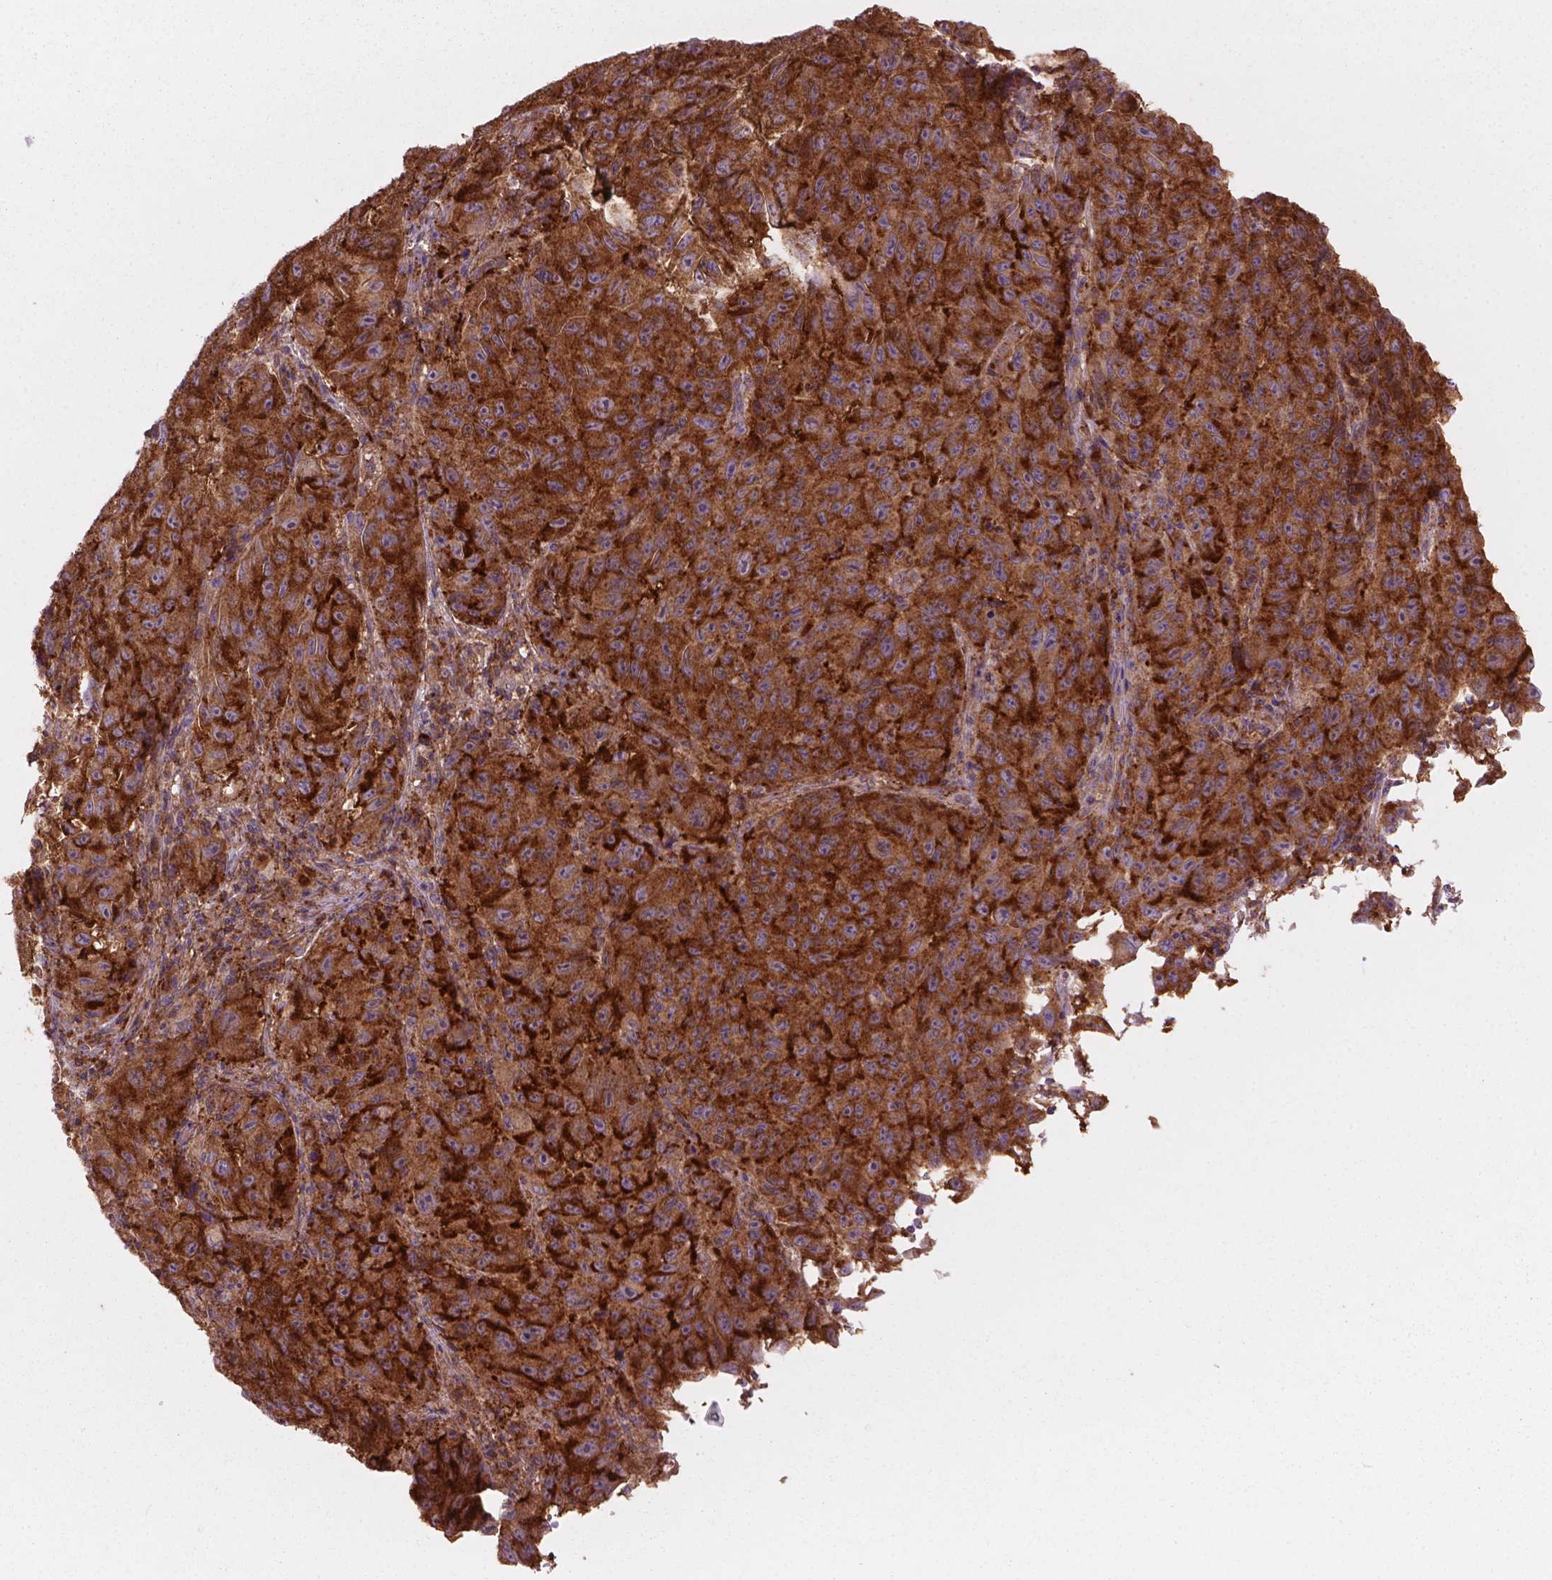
{"staining": {"intensity": "strong", "quantity": ">75%", "location": "cytoplasmic/membranous"}, "tissue": "melanoma", "cell_type": "Tumor cells", "image_type": "cancer", "snomed": [{"axis": "morphology", "description": "Malignant melanoma, NOS"}, {"axis": "topography", "description": "Vulva, labia, clitoris and Bartholin´s gland, NO"}], "caption": "Protein expression analysis of melanoma reveals strong cytoplasmic/membranous positivity in about >75% of tumor cells. The staining was performed using DAB, with brown indicating positive protein expression. Nuclei are stained blue with hematoxylin.", "gene": "VARS2", "patient": {"sex": "female", "age": 75}}